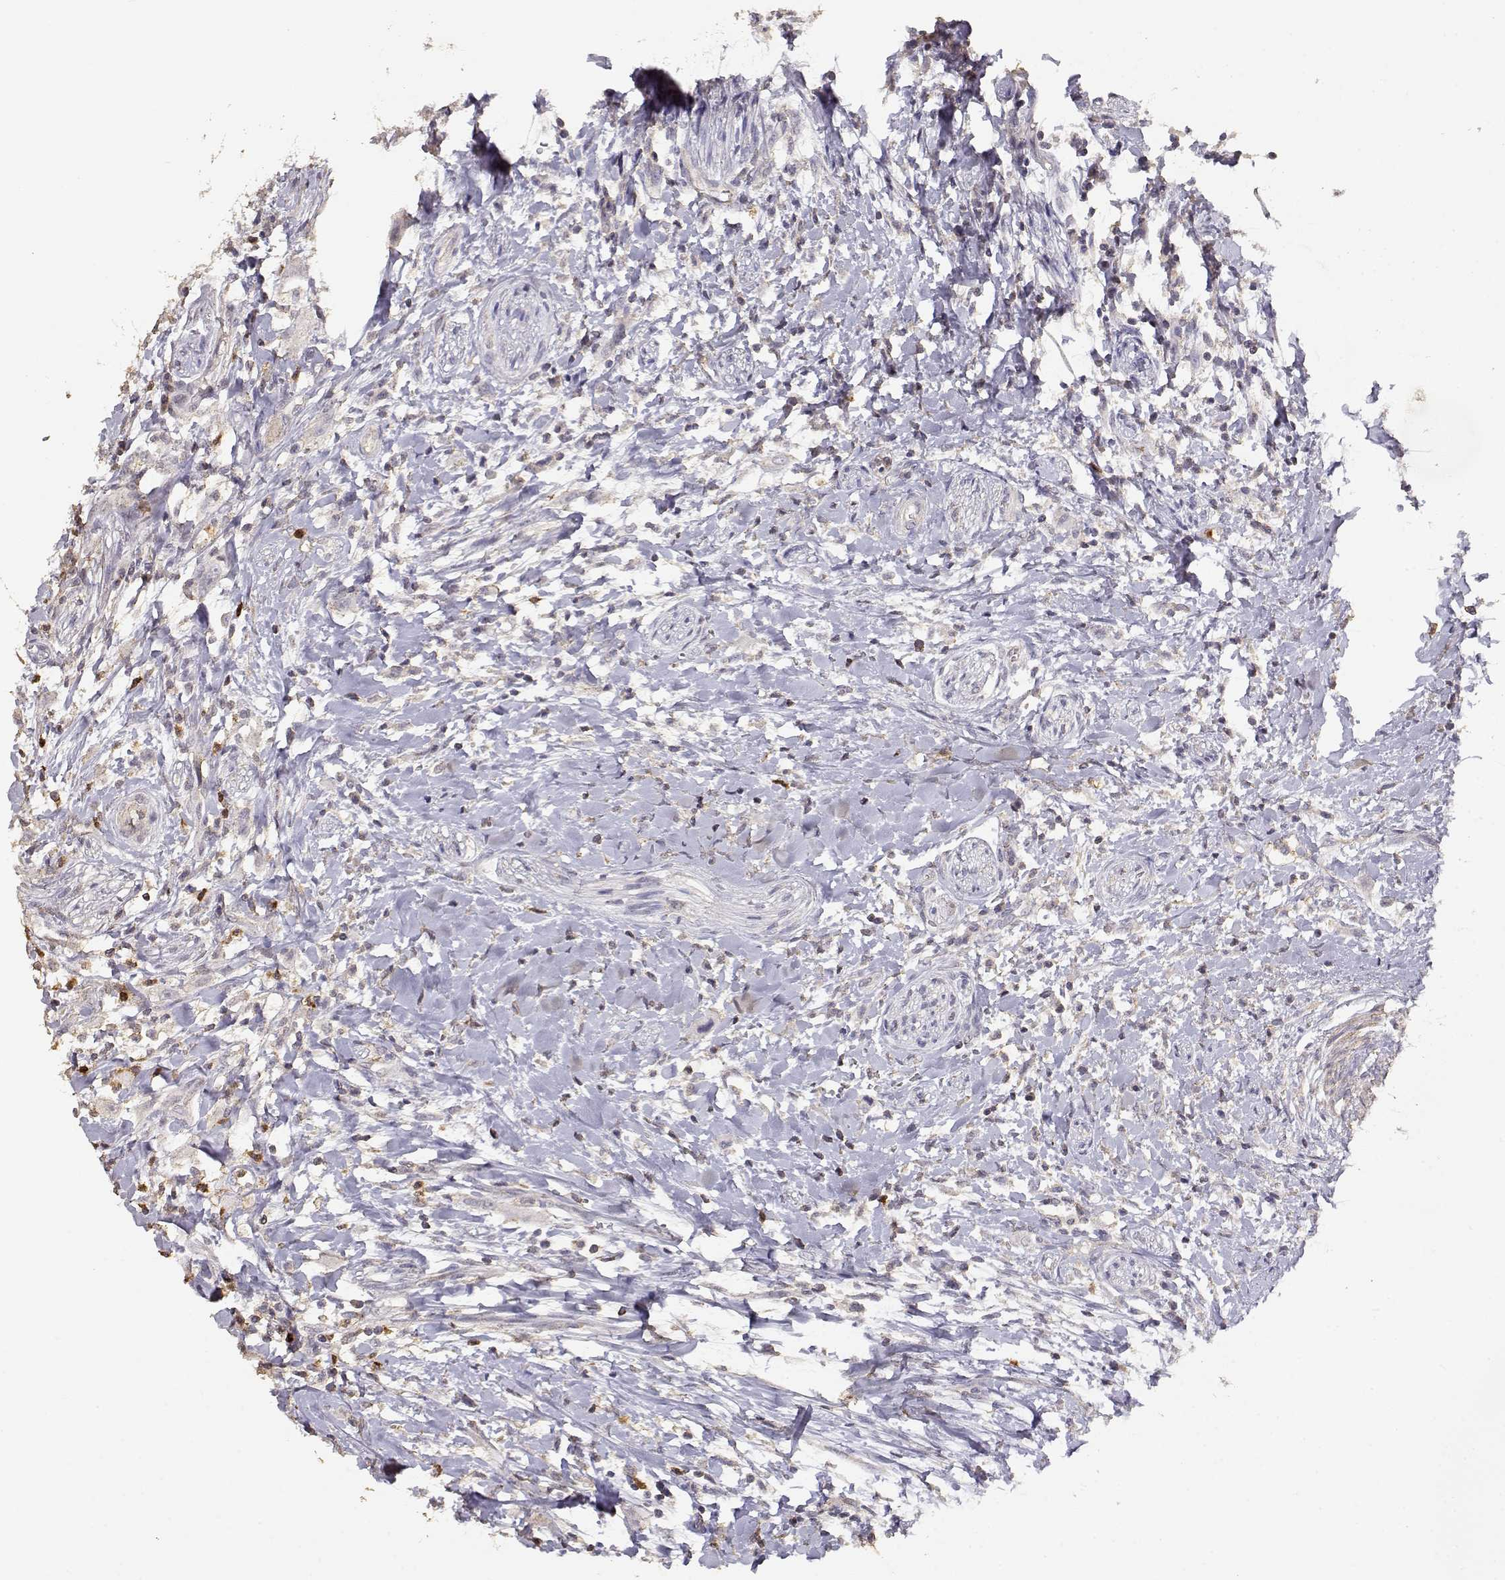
{"staining": {"intensity": "negative", "quantity": "none", "location": "none"}, "tissue": "head and neck cancer", "cell_type": "Tumor cells", "image_type": "cancer", "snomed": [{"axis": "morphology", "description": "Squamous cell carcinoma, NOS"}, {"axis": "morphology", "description": "Squamous cell carcinoma, metastatic, NOS"}, {"axis": "topography", "description": "Oral tissue"}, {"axis": "topography", "description": "Head-Neck"}], "caption": "Tumor cells show no significant protein positivity in head and neck cancer (metastatic squamous cell carcinoma). (DAB (3,3'-diaminobenzidine) immunohistochemistry (IHC) with hematoxylin counter stain).", "gene": "TNFRSF10C", "patient": {"sex": "female", "age": 85}}